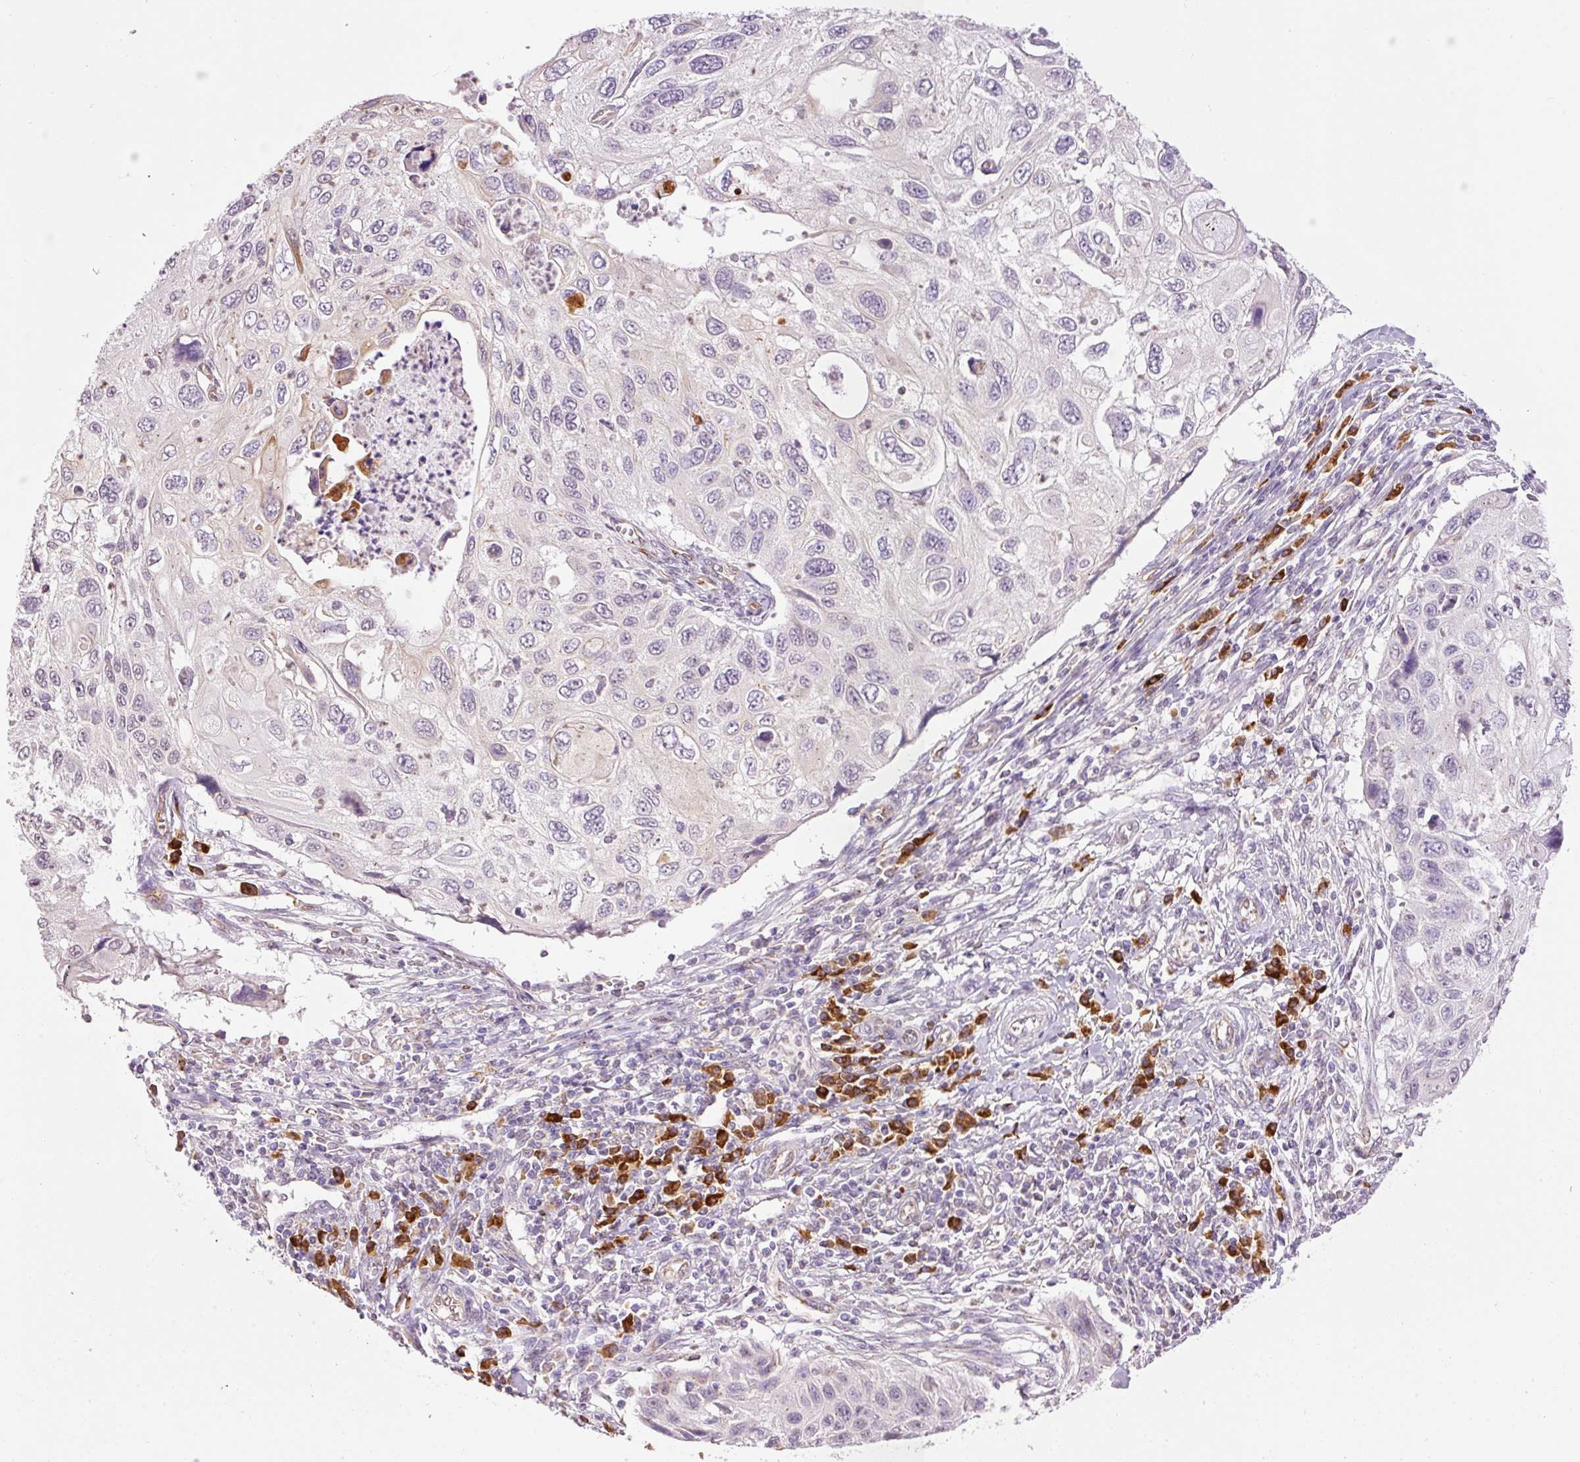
{"staining": {"intensity": "negative", "quantity": "none", "location": "none"}, "tissue": "cervical cancer", "cell_type": "Tumor cells", "image_type": "cancer", "snomed": [{"axis": "morphology", "description": "Squamous cell carcinoma, NOS"}, {"axis": "topography", "description": "Cervix"}], "caption": "IHC of cervical cancer demonstrates no positivity in tumor cells.", "gene": "PNPLA5", "patient": {"sex": "female", "age": 70}}